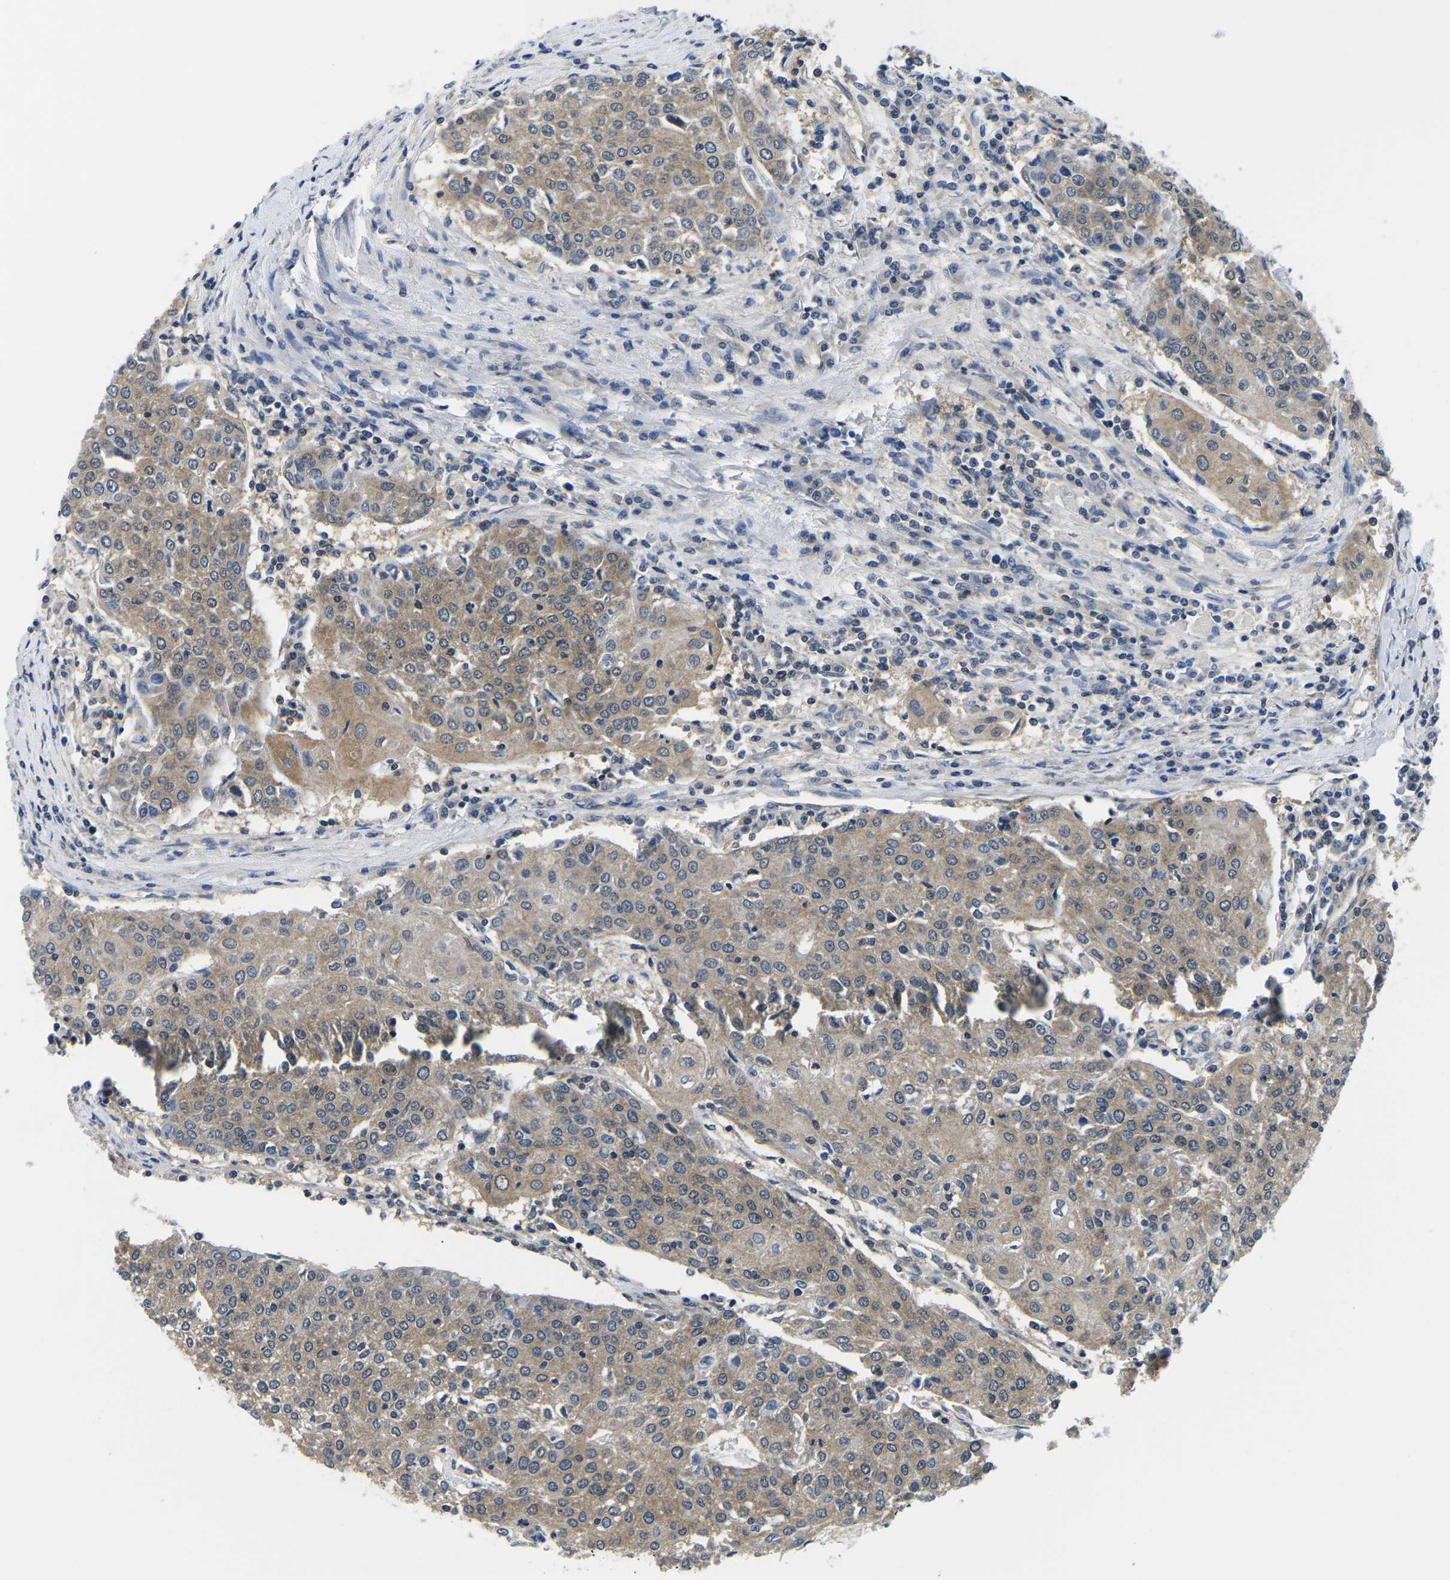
{"staining": {"intensity": "moderate", "quantity": ">75%", "location": "cytoplasmic/membranous"}, "tissue": "urothelial cancer", "cell_type": "Tumor cells", "image_type": "cancer", "snomed": [{"axis": "morphology", "description": "Urothelial carcinoma, High grade"}, {"axis": "topography", "description": "Urinary bladder"}], "caption": "Brown immunohistochemical staining in human urothelial cancer reveals moderate cytoplasmic/membranous positivity in about >75% of tumor cells.", "gene": "GSK3B", "patient": {"sex": "female", "age": 85}}